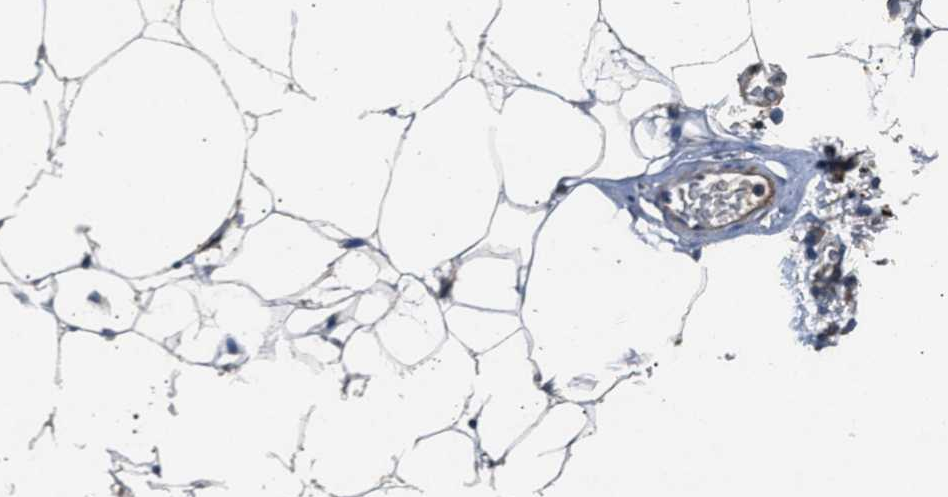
{"staining": {"intensity": "negative", "quantity": "none", "location": "none"}, "tissue": "adipose tissue", "cell_type": "Adipocytes", "image_type": "normal", "snomed": [{"axis": "morphology", "description": "Normal tissue, NOS"}, {"axis": "topography", "description": "Breast"}, {"axis": "topography", "description": "Soft tissue"}], "caption": "Histopathology image shows no significant protein staining in adipocytes of unremarkable adipose tissue.", "gene": "PPID", "patient": {"sex": "female", "age": 75}}